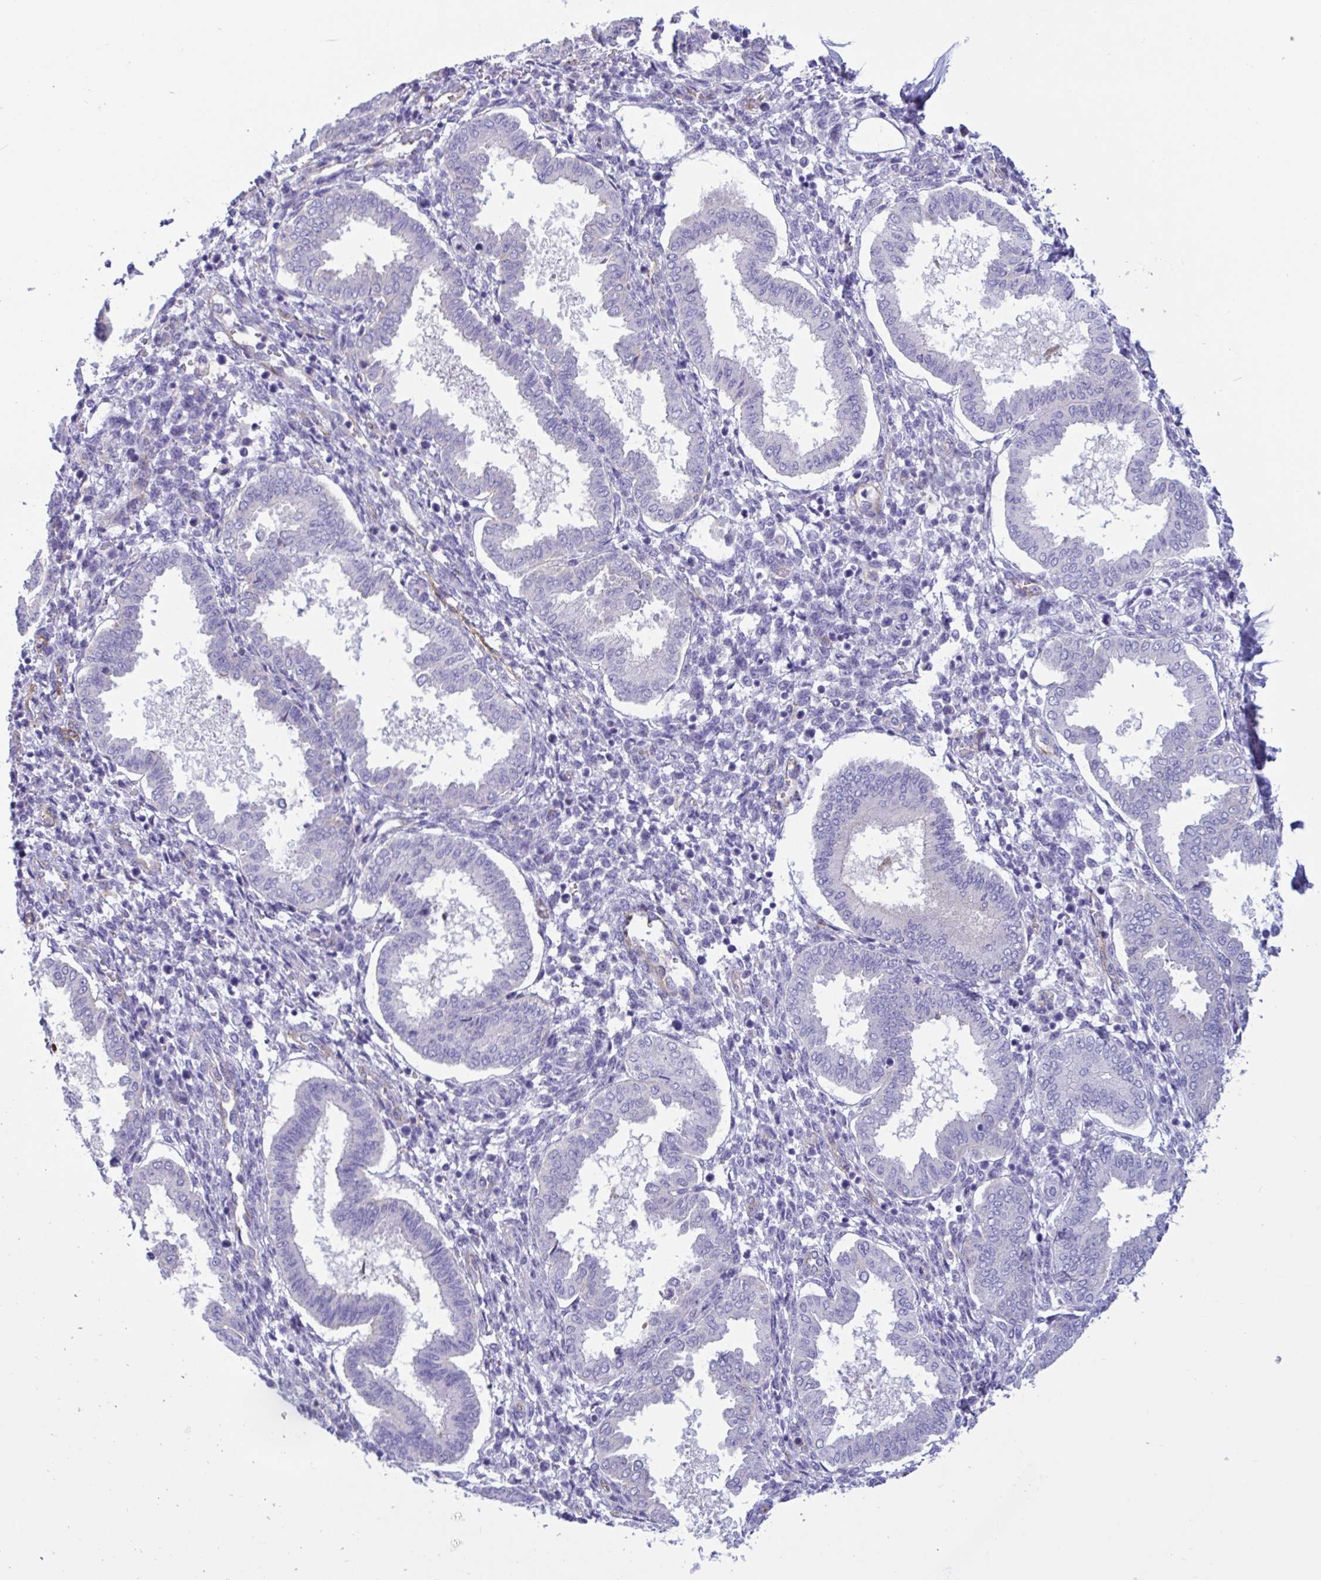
{"staining": {"intensity": "negative", "quantity": "none", "location": "none"}, "tissue": "endometrium", "cell_type": "Cells in endometrial stroma", "image_type": "normal", "snomed": [{"axis": "morphology", "description": "Normal tissue, NOS"}, {"axis": "topography", "description": "Endometrium"}], "caption": "IHC of unremarkable human endometrium demonstrates no expression in cells in endometrial stroma. Nuclei are stained in blue.", "gene": "RPL22L1", "patient": {"sex": "female", "age": 24}}